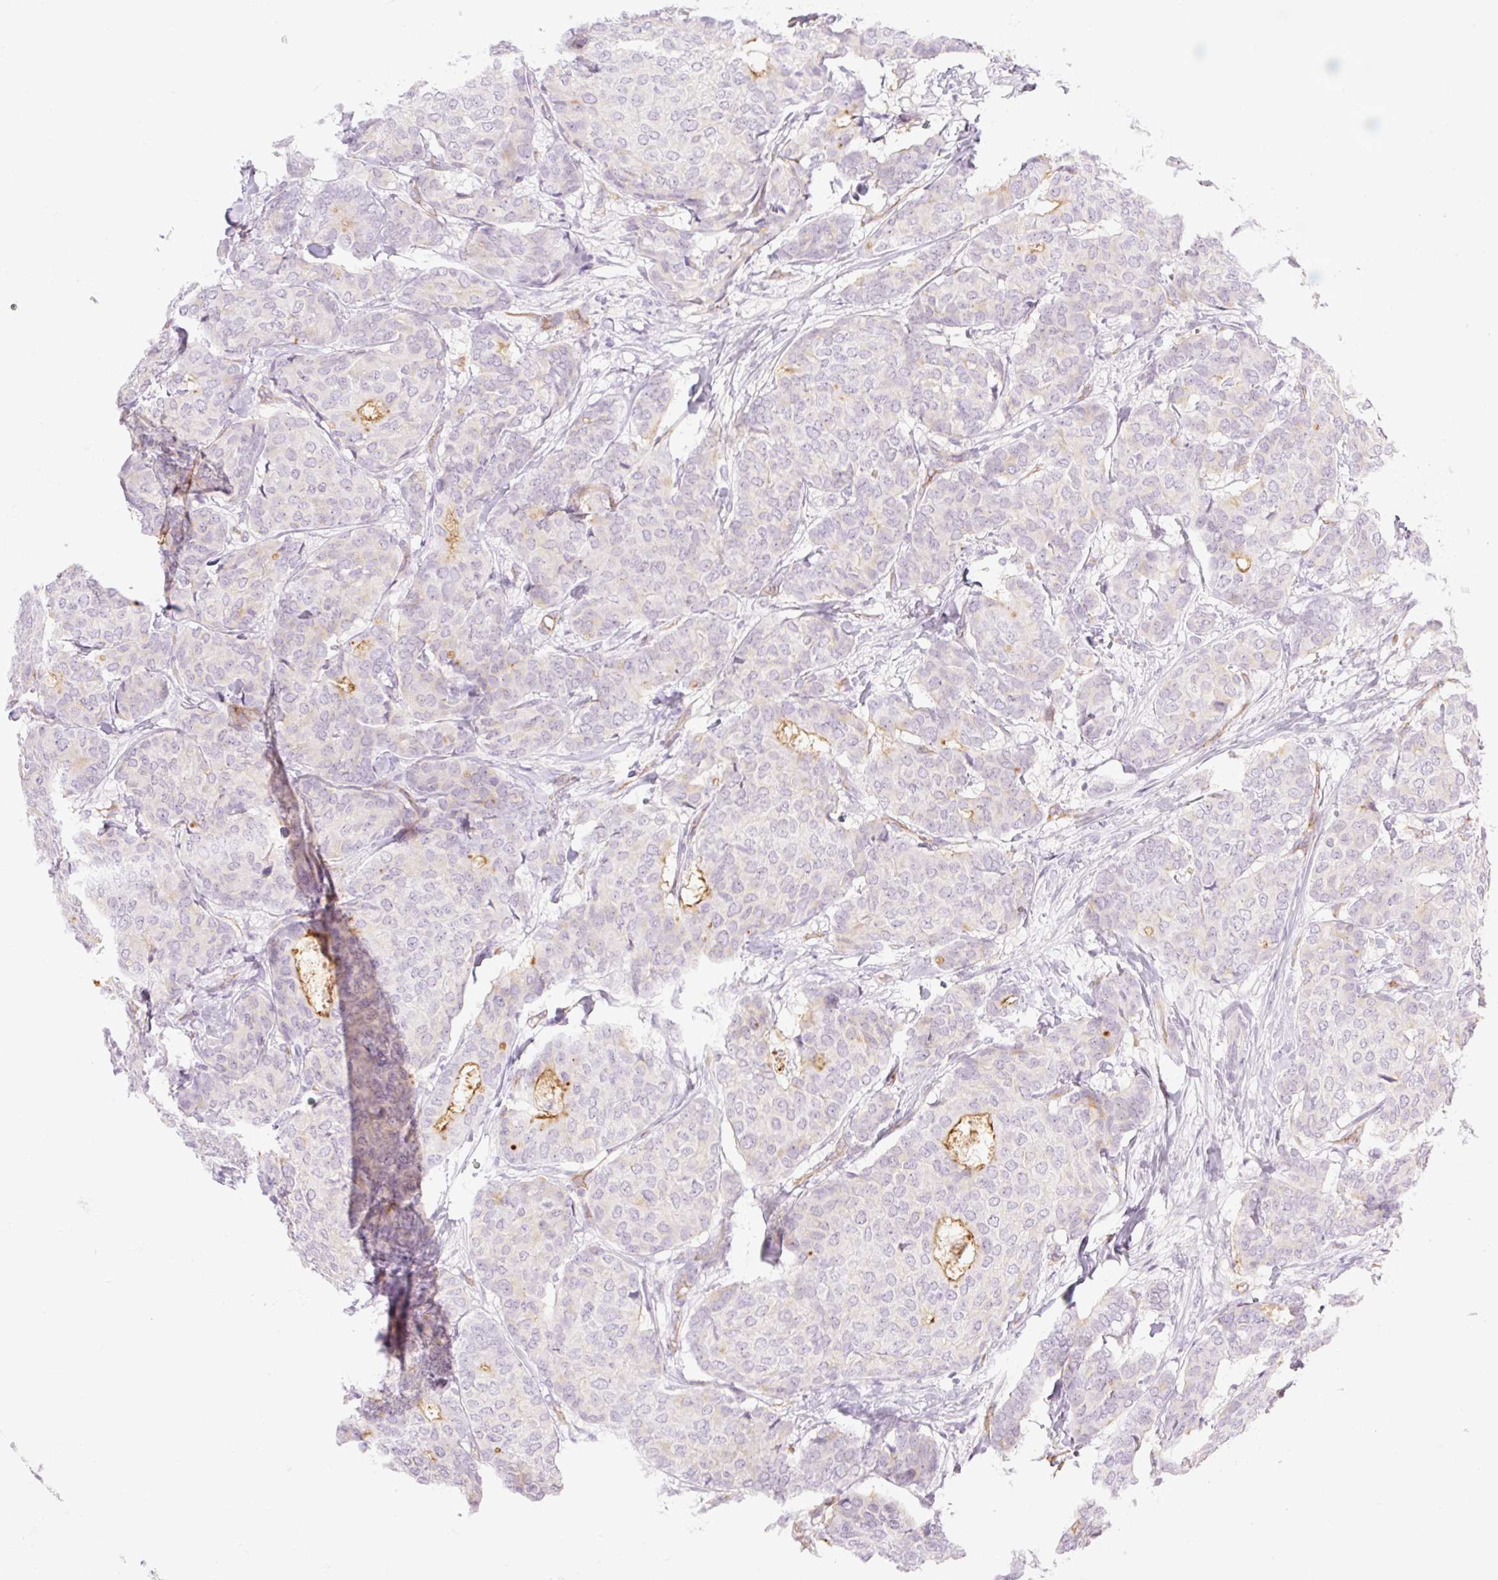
{"staining": {"intensity": "negative", "quantity": "none", "location": "none"}, "tissue": "breast cancer", "cell_type": "Tumor cells", "image_type": "cancer", "snomed": [{"axis": "morphology", "description": "Duct carcinoma"}, {"axis": "topography", "description": "Breast"}], "caption": "Photomicrograph shows no protein positivity in tumor cells of breast cancer tissue. The staining was performed using DAB (3,3'-diaminobenzidine) to visualize the protein expression in brown, while the nuclei were stained in blue with hematoxylin (Magnification: 20x).", "gene": "TAF1L", "patient": {"sex": "female", "age": 75}}